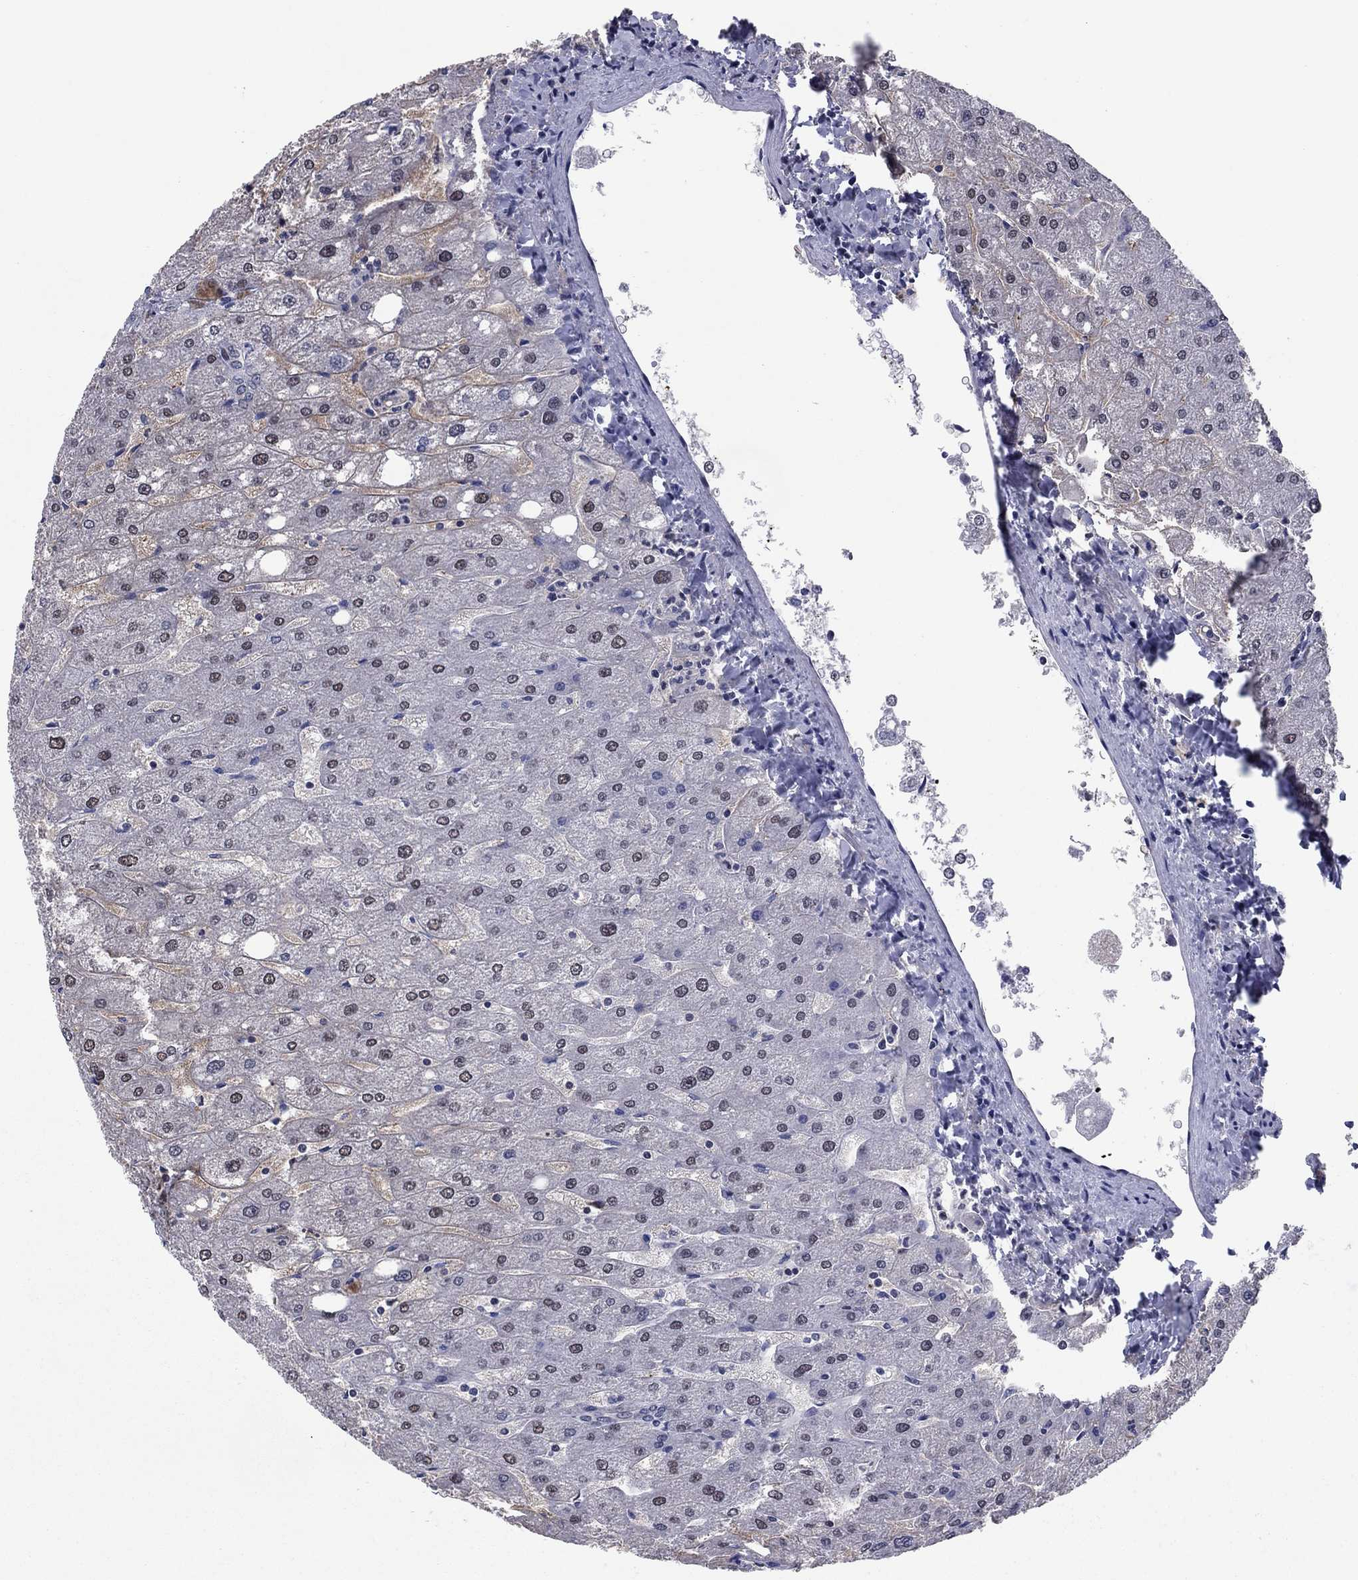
{"staining": {"intensity": "negative", "quantity": "none", "location": "none"}, "tissue": "liver", "cell_type": "Cholangiocytes", "image_type": "normal", "snomed": [{"axis": "morphology", "description": "Normal tissue, NOS"}, {"axis": "topography", "description": "Liver"}], "caption": "This image is of benign liver stained with immunohistochemistry (IHC) to label a protein in brown with the nuclei are counter-stained blue. There is no staining in cholangiocytes. (DAB immunohistochemistry (IHC), high magnification).", "gene": "TYMS", "patient": {"sex": "male", "age": 67}}